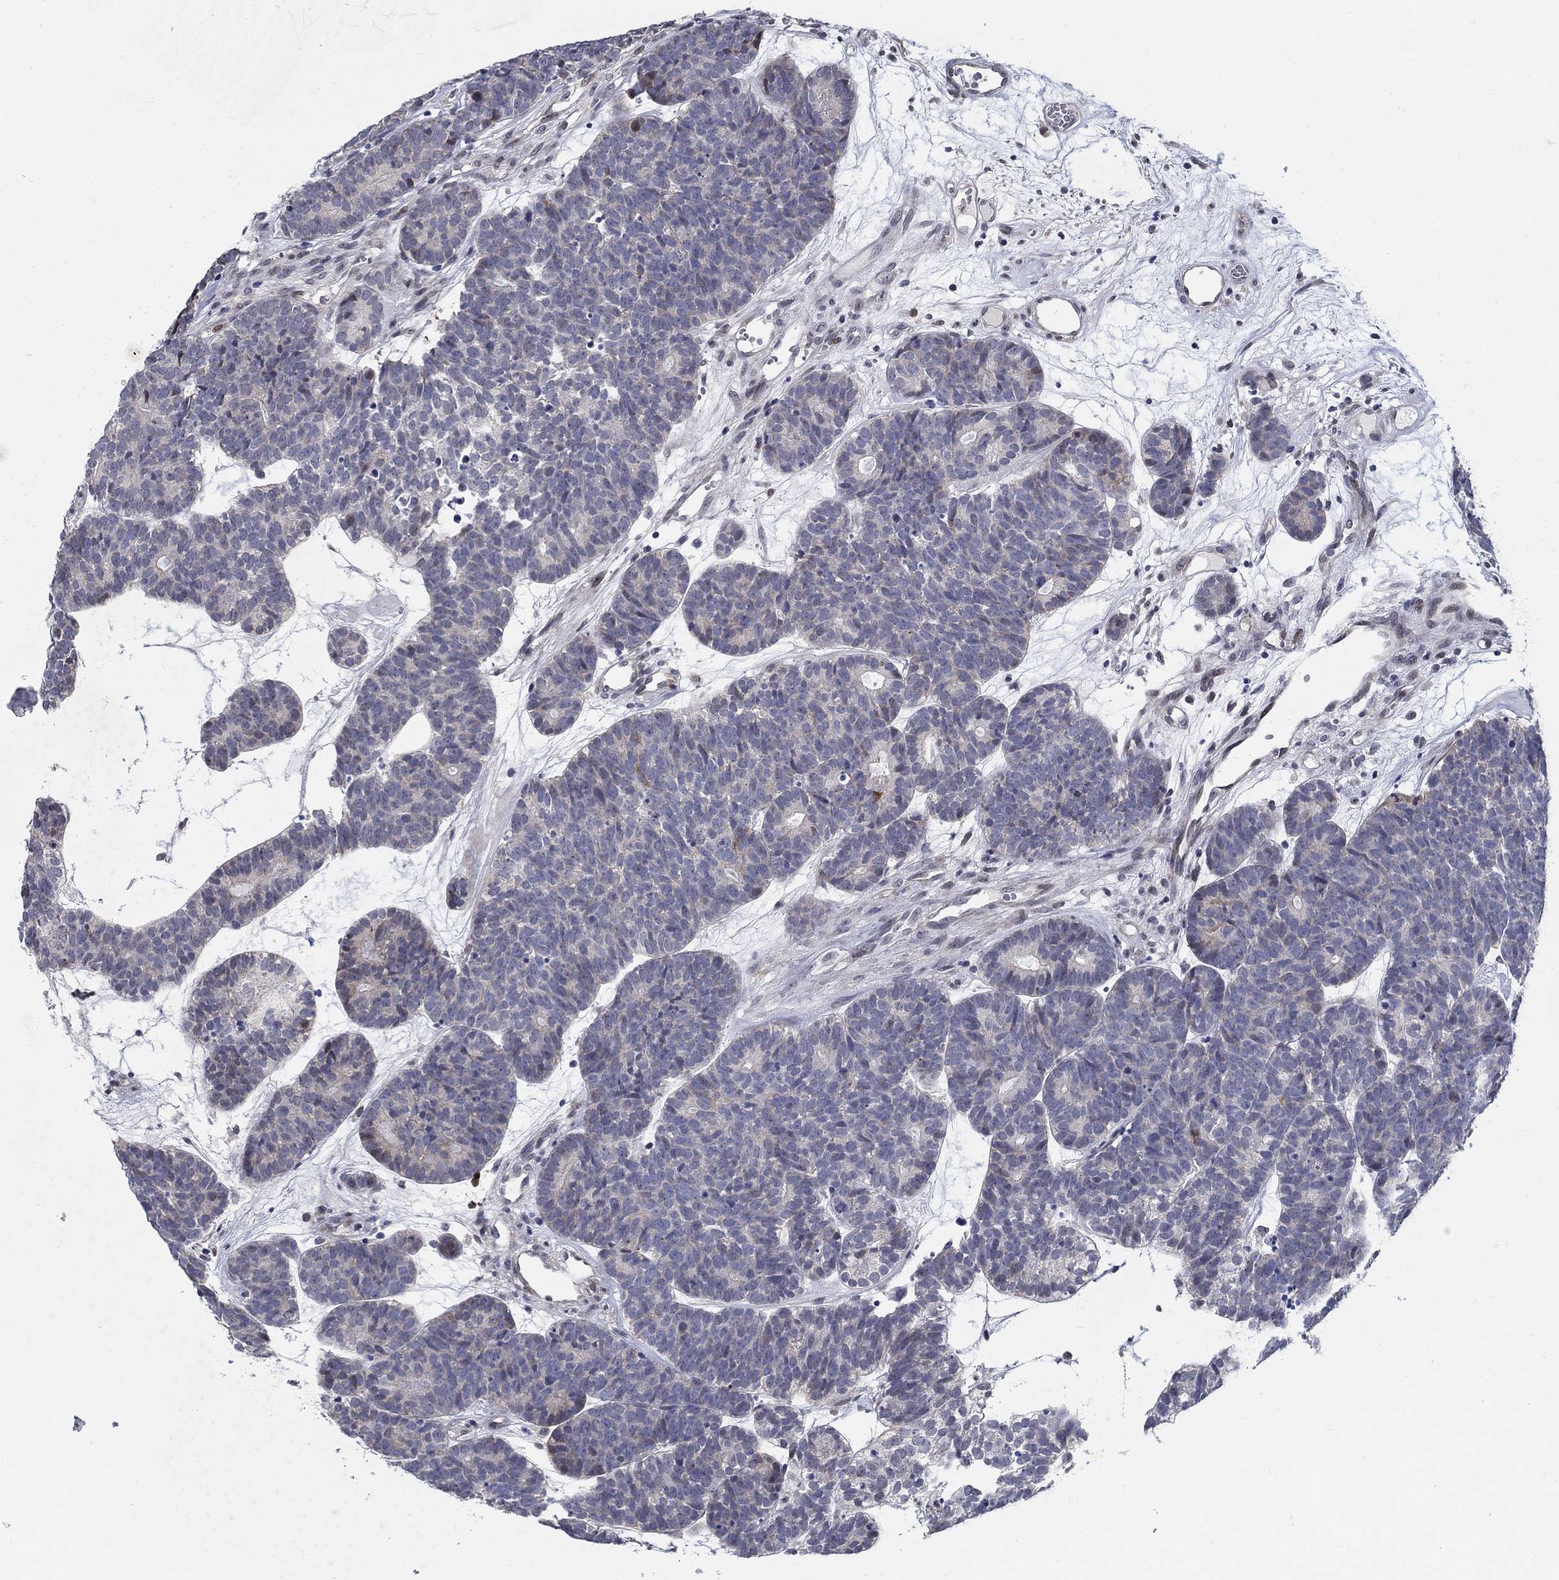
{"staining": {"intensity": "negative", "quantity": "none", "location": "none"}, "tissue": "head and neck cancer", "cell_type": "Tumor cells", "image_type": "cancer", "snomed": [{"axis": "morphology", "description": "Adenocarcinoma, NOS"}, {"axis": "topography", "description": "Head-Neck"}], "caption": "A micrograph of head and neck cancer stained for a protein demonstrates no brown staining in tumor cells. The staining is performed using DAB (3,3'-diaminobenzidine) brown chromogen with nuclei counter-stained in using hematoxylin.", "gene": "C16orf46", "patient": {"sex": "female", "age": 81}}